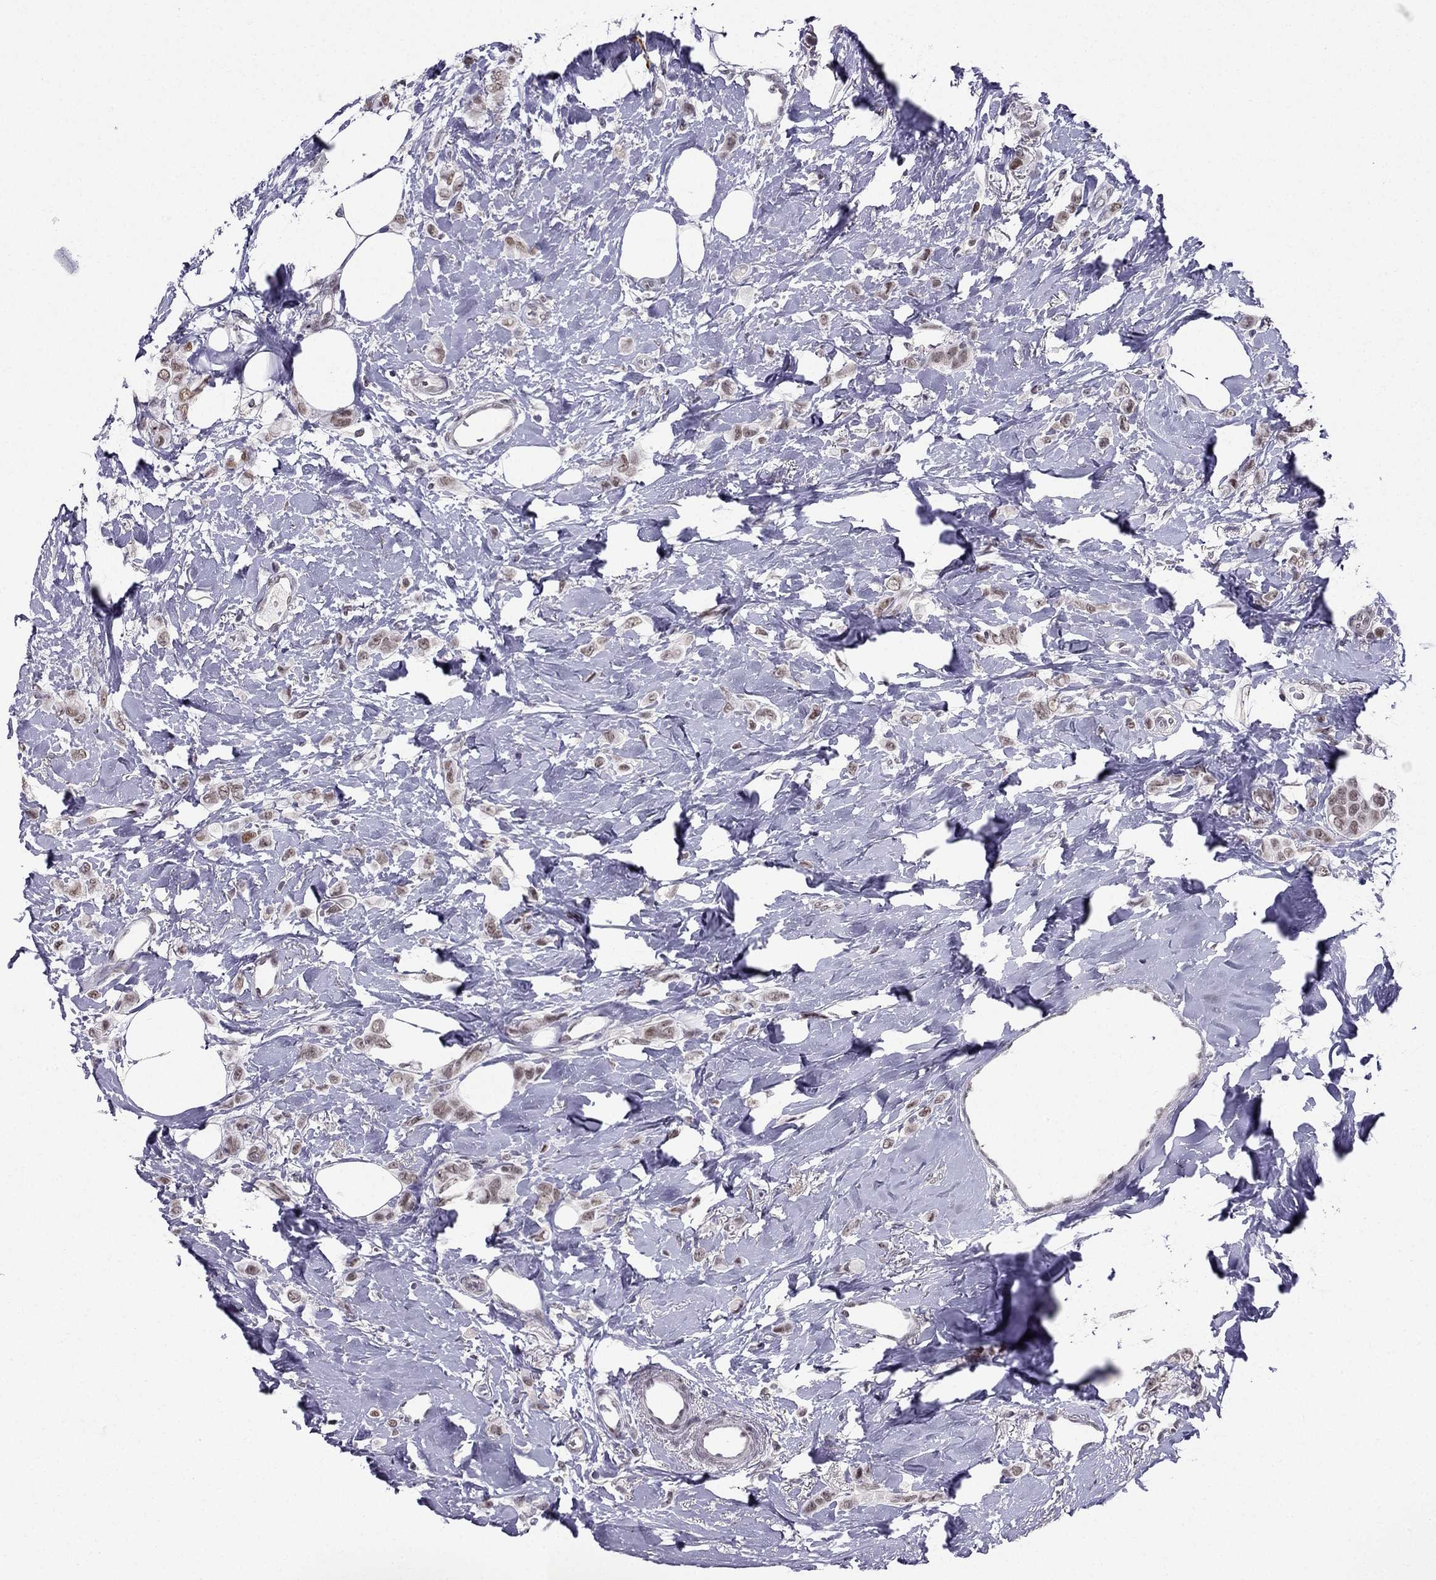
{"staining": {"intensity": "weak", "quantity": ">75%", "location": "nuclear"}, "tissue": "breast cancer", "cell_type": "Tumor cells", "image_type": "cancer", "snomed": [{"axis": "morphology", "description": "Lobular carcinoma"}, {"axis": "topography", "description": "Breast"}], "caption": "High-magnification brightfield microscopy of lobular carcinoma (breast) stained with DAB (3,3'-diaminobenzidine) (brown) and counterstained with hematoxylin (blue). tumor cells exhibit weak nuclear expression is seen in approximately>75% of cells.", "gene": "RPRD2", "patient": {"sex": "female", "age": 66}}